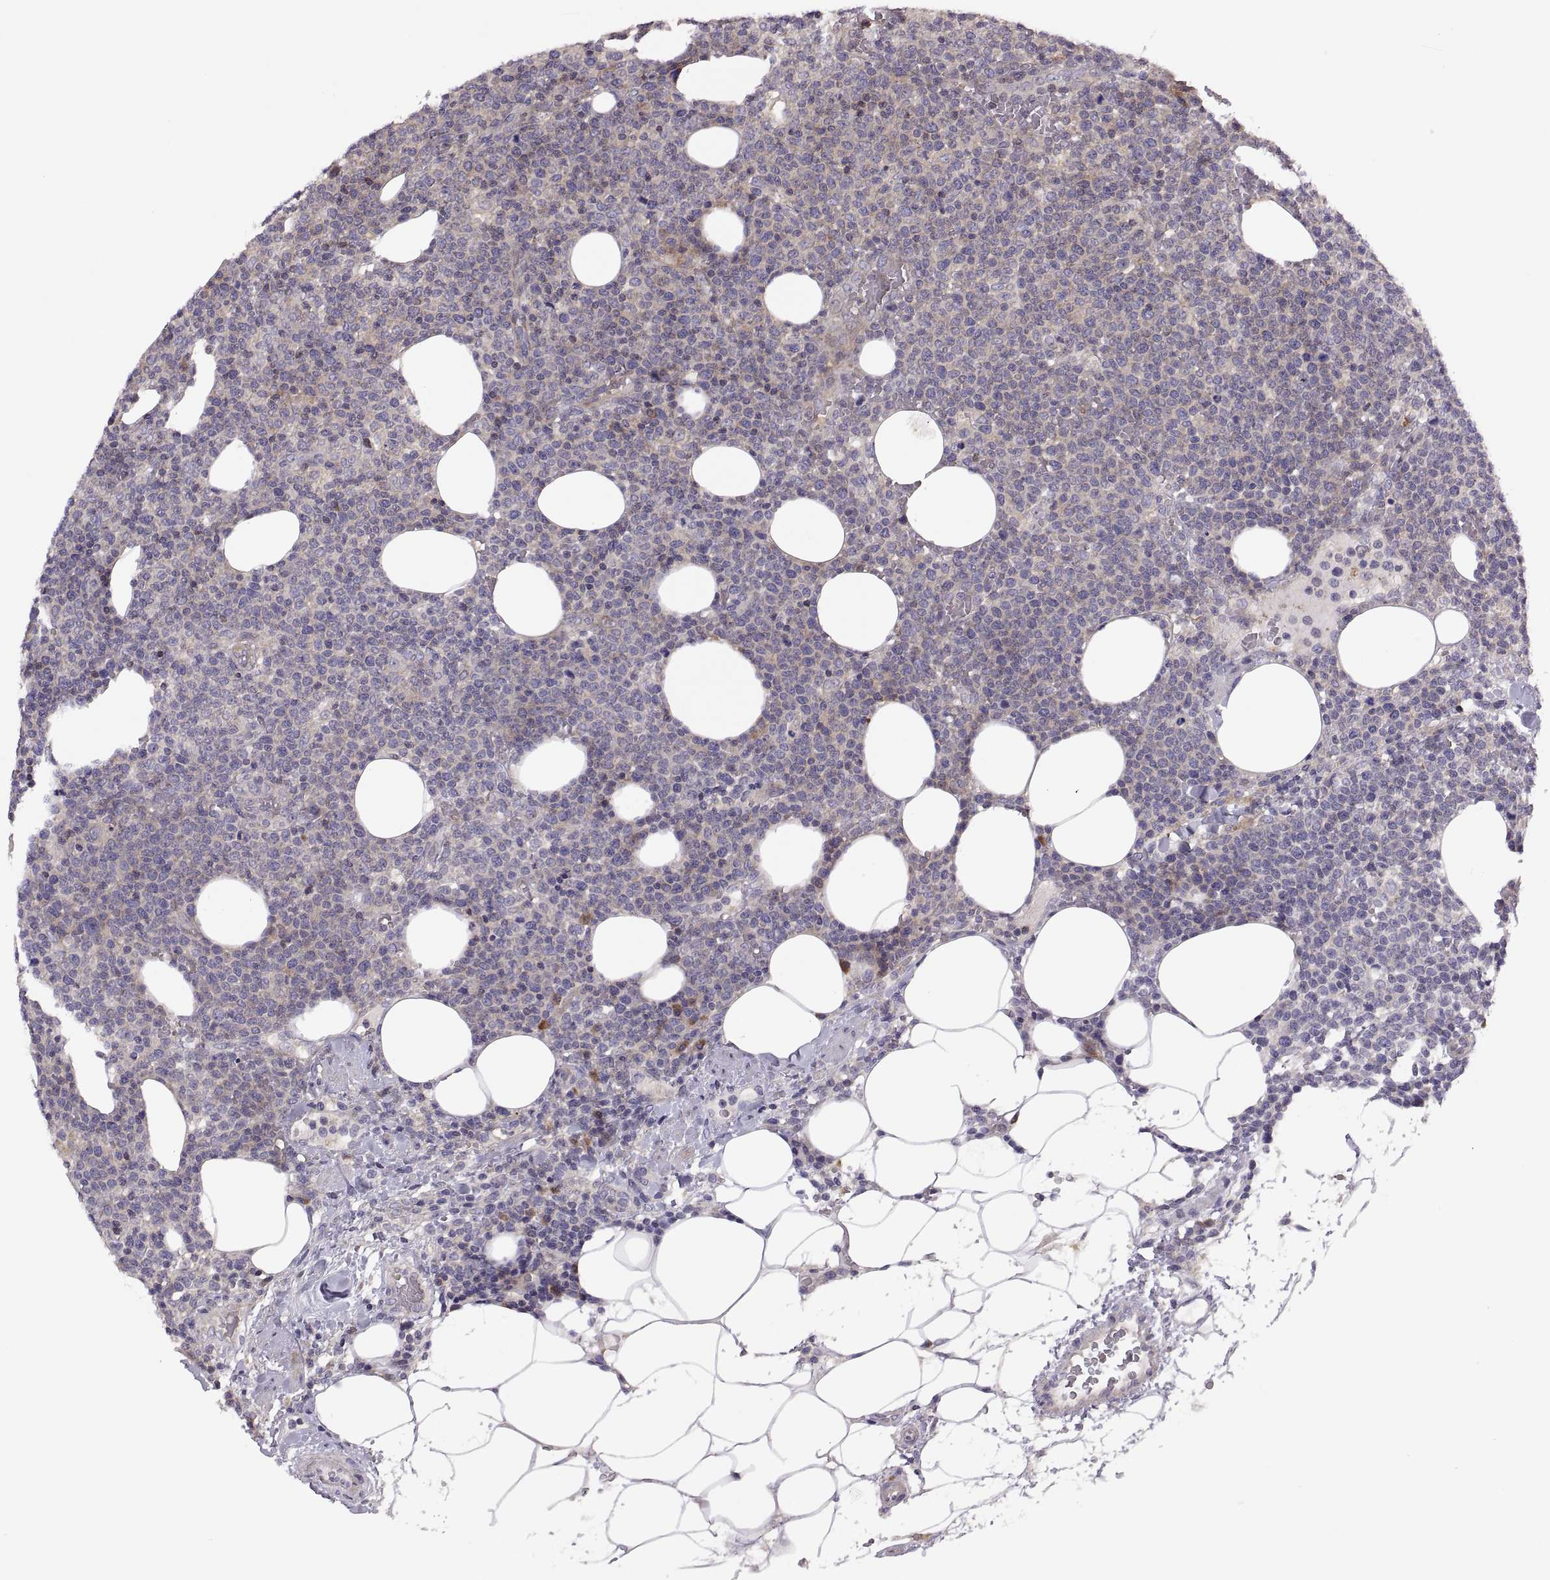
{"staining": {"intensity": "weak", "quantity": ">75%", "location": "cytoplasmic/membranous"}, "tissue": "lymphoma", "cell_type": "Tumor cells", "image_type": "cancer", "snomed": [{"axis": "morphology", "description": "Malignant lymphoma, non-Hodgkin's type, High grade"}, {"axis": "topography", "description": "Lymph node"}], "caption": "There is low levels of weak cytoplasmic/membranous staining in tumor cells of high-grade malignant lymphoma, non-Hodgkin's type, as demonstrated by immunohistochemical staining (brown color).", "gene": "SPATA32", "patient": {"sex": "male", "age": 61}}